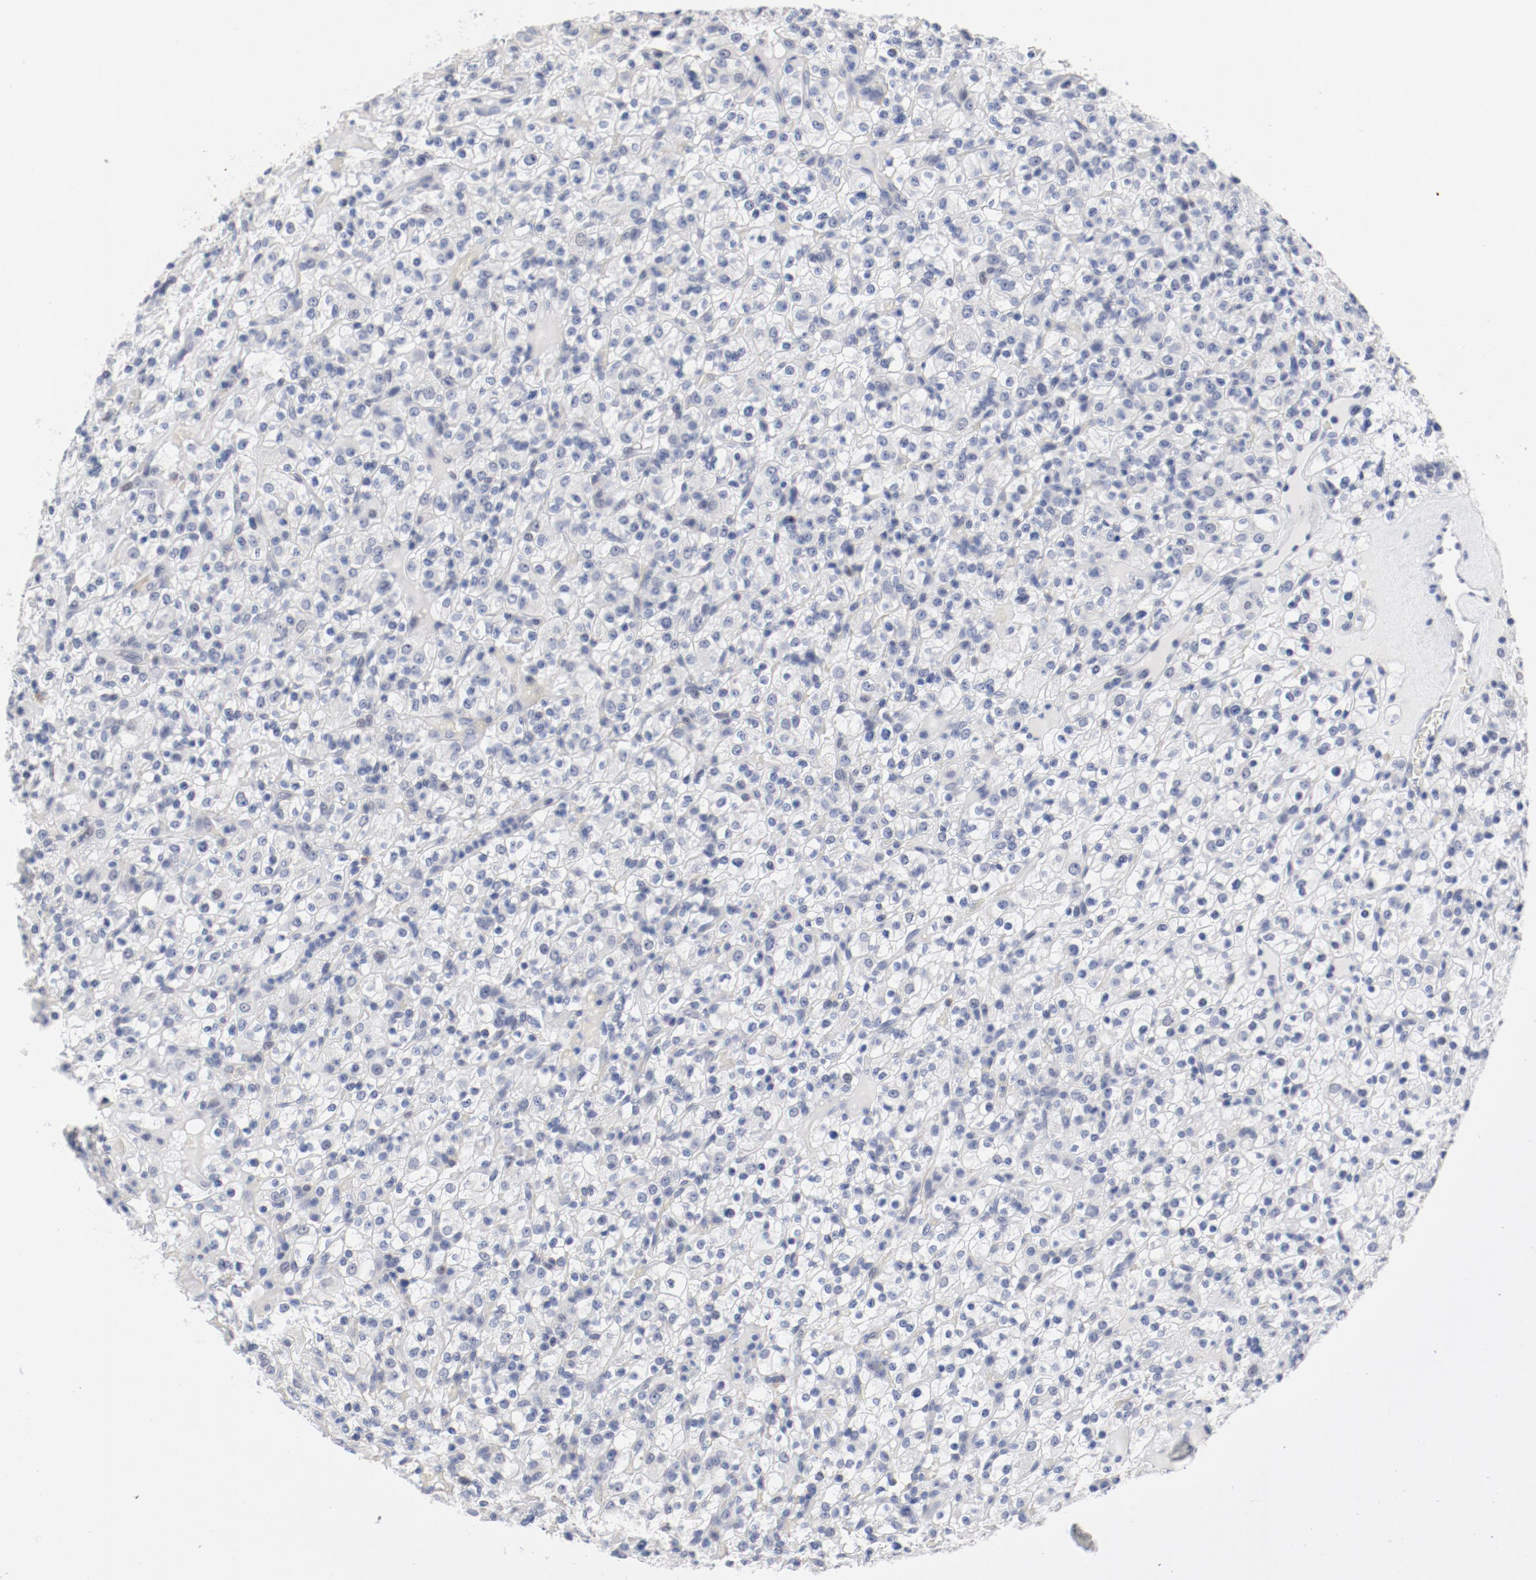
{"staining": {"intensity": "negative", "quantity": "none", "location": "none"}, "tissue": "renal cancer", "cell_type": "Tumor cells", "image_type": "cancer", "snomed": [{"axis": "morphology", "description": "Normal tissue, NOS"}, {"axis": "morphology", "description": "Adenocarcinoma, NOS"}, {"axis": "topography", "description": "Kidney"}], "caption": "Human renal adenocarcinoma stained for a protein using immunohistochemistry shows no positivity in tumor cells.", "gene": "ANKLE2", "patient": {"sex": "female", "age": 72}}